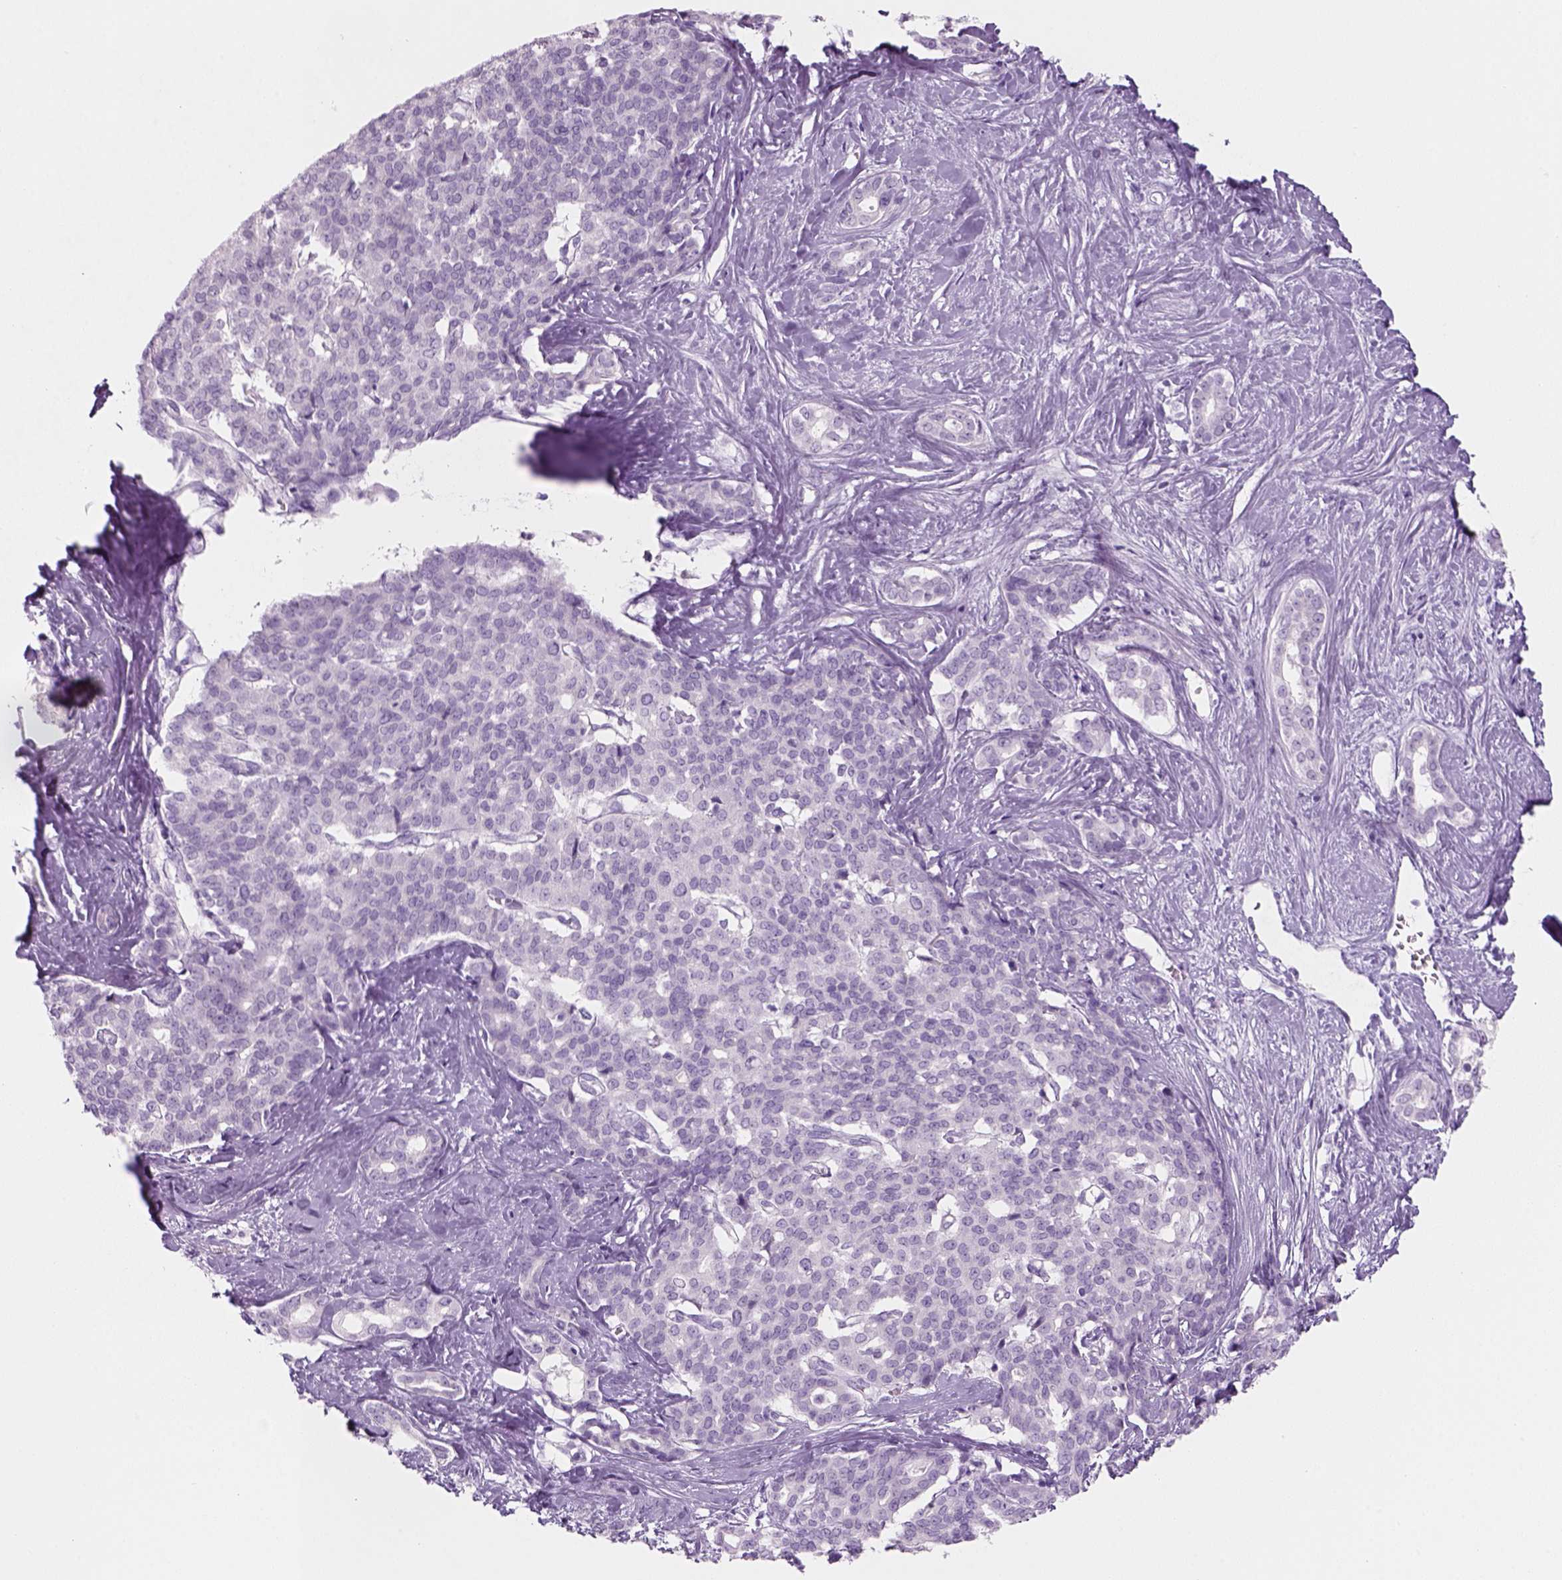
{"staining": {"intensity": "negative", "quantity": "none", "location": "none"}, "tissue": "liver cancer", "cell_type": "Tumor cells", "image_type": "cancer", "snomed": [{"axis": "morphology", "description": "Cholangiocarcinoma"}, {"axis": "topography", "description": "Liver"}], "caption": "IHC micrograph of neoplastic tissue: human cholangiocarcinoma (liver) stained with DAB (3,3'-diaminobenzidine) displays no significant protein positivity in tumor cells.", "gene": "KRTAP11-1", "patient": {"sex": "female", "age": 47}}